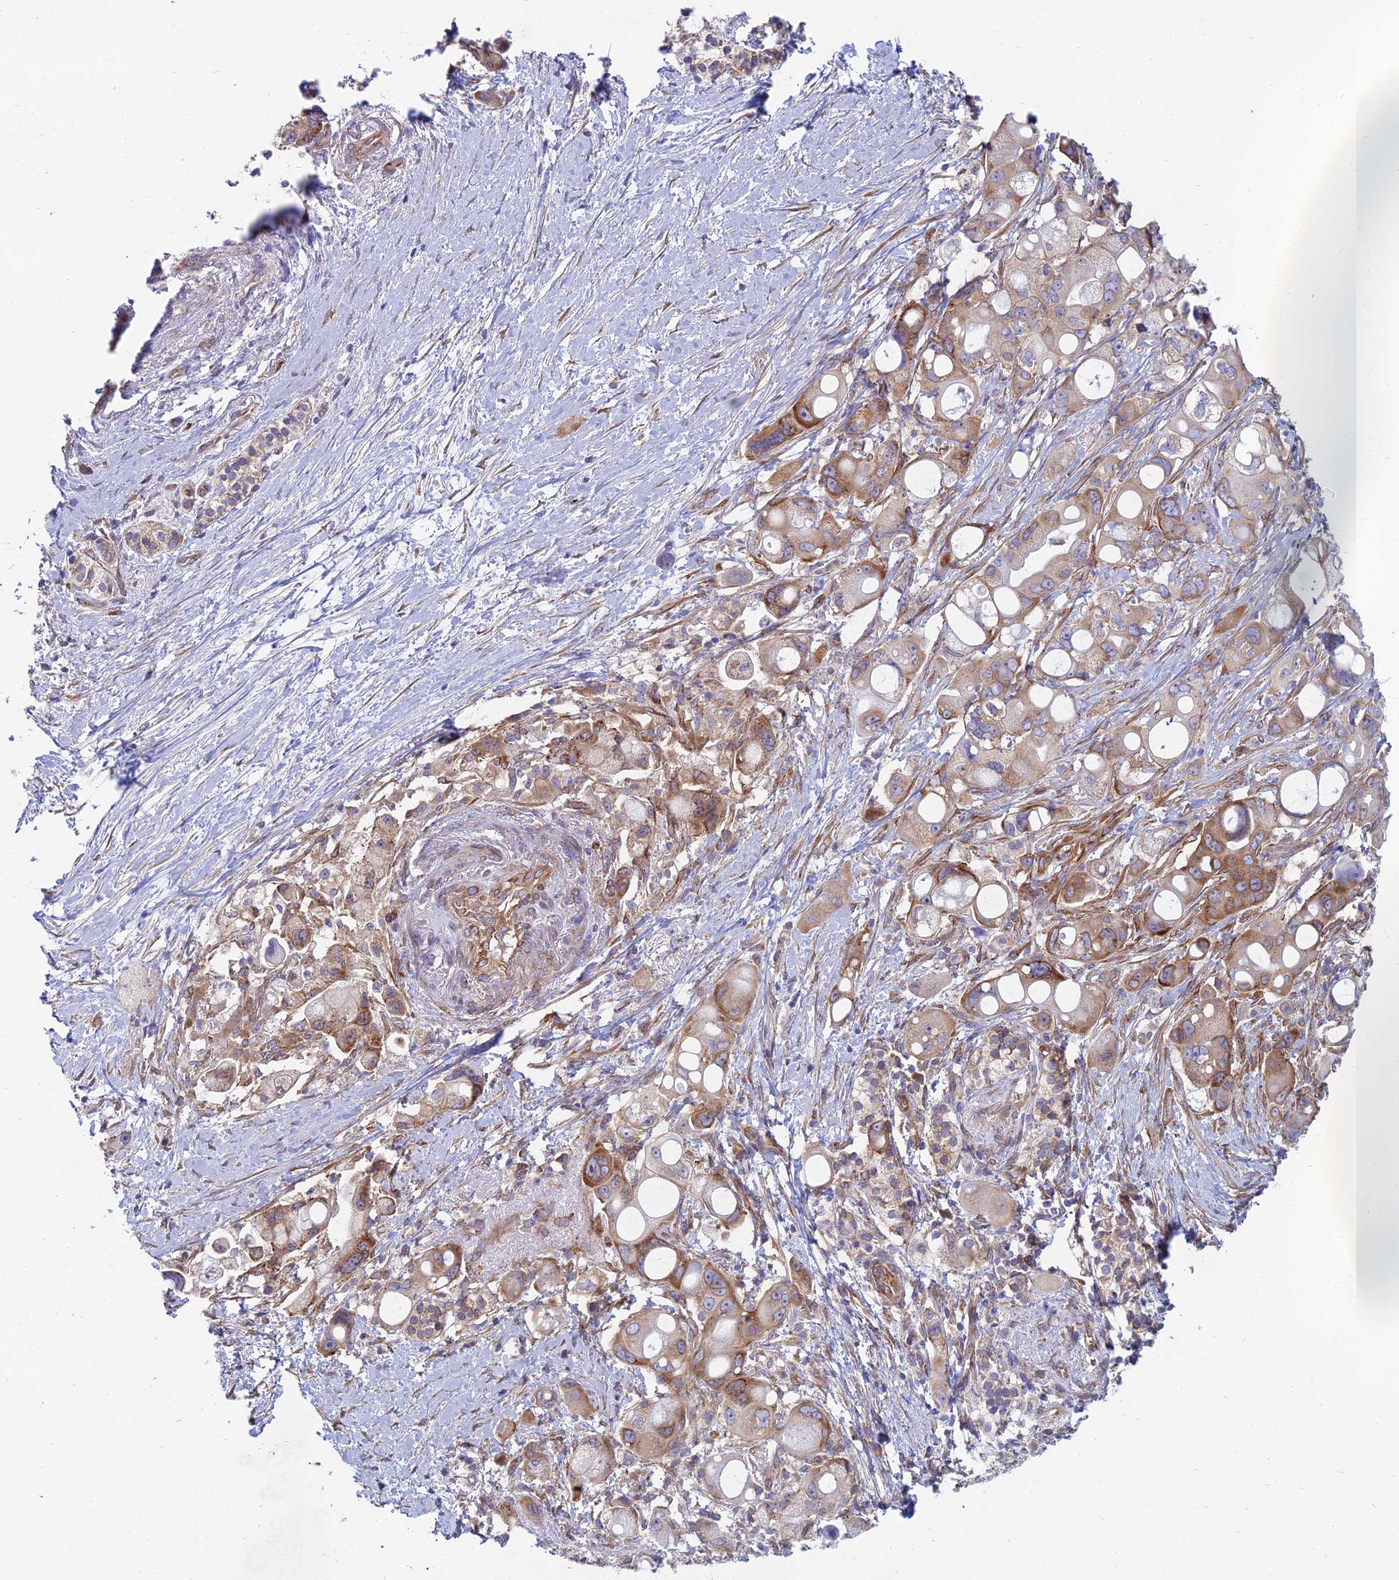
{"staining": {"intensity": "moderate", "quantity": ">75%", "location": "cytoplasmic/membranous"}, "tissue": "pancreatic cancer", "cell_type": "Tumor cells", "image_type": "cancer", "snomed": [{"axis": "morphology", "description": "Adenocarcinoma, NOS"}, {"axis": "topography", "description": "Pancreas"}], "caption": "High-magnification brightfield microscopy of pancreatic adenocarcinoma stained with DAB (brown) and counterstained with hematoxylin (blue). tumor cells exhibit moderate cytoplasmic/membranous staining is appreciated in approximately>75% of cells.", "gene": "TXLNA", "patient": {"sex": "male", "age": 68}}